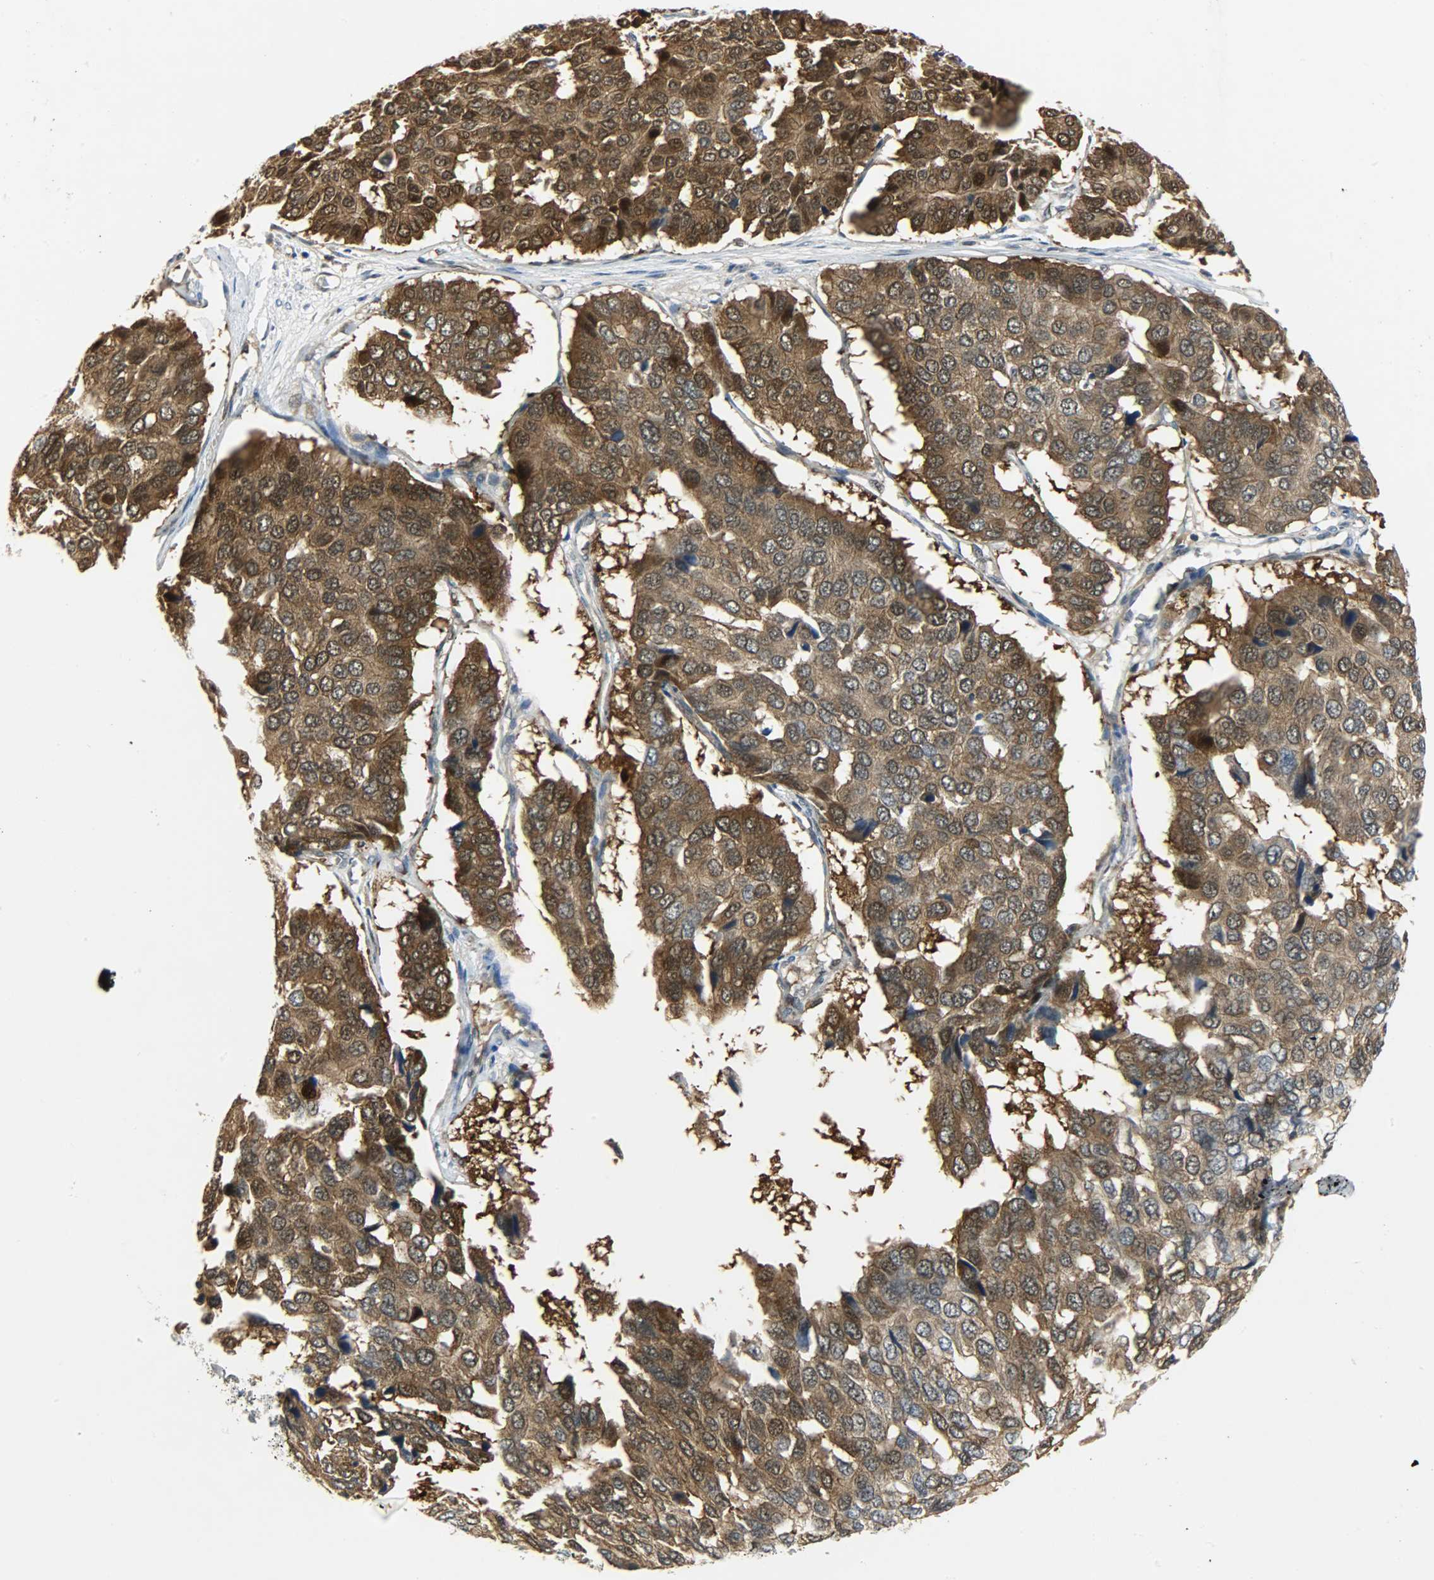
{"staining": {"intensity": "strong", "quantity": ">75%", "location": "cytoplasmic/membranous,nuclear"}, "tissue": "pancreatic cancer", "cell_type": "Tumor cells", "image_type": "cancer", "snomed": [{"axis": "morphology", "description": "Adenocarcinoma, NOS"}, {"axis": "topography", "description": "Pancreas"}], "caption": "Immunohistochemical staining of pancreatic cancer (adenocarcinoma) demonstrates strong cytoplasmic/membranous and nuclear protein staining in about >75% of tumor cells. Ihc stains the protein in brown and the nuclei are stained blue.", "gene": "EIF4EBP1", "patient": {"sex": "male", "age": 50}}